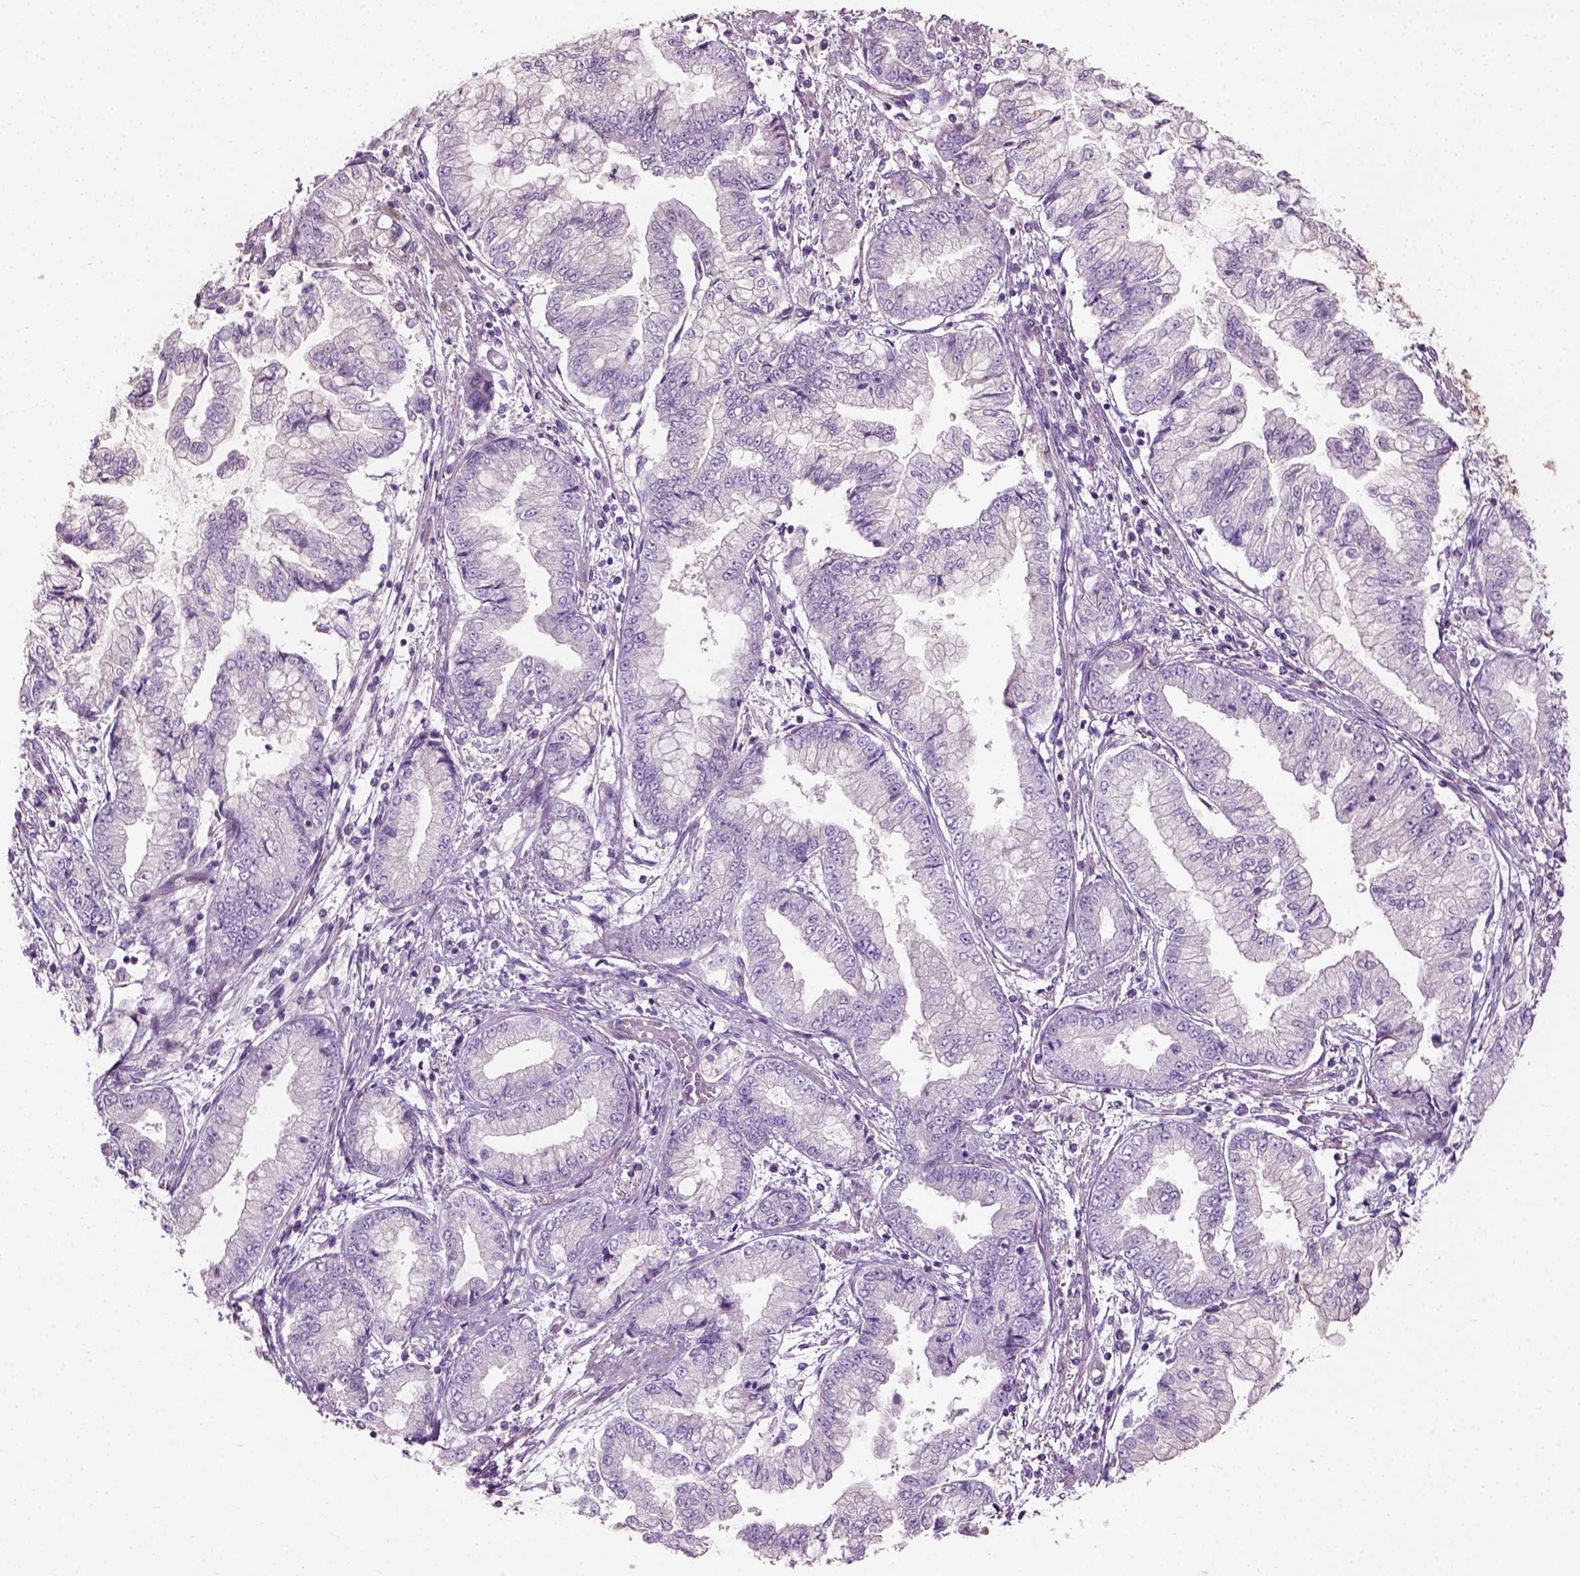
{"staining": {"intensity": "negative", "quantity": "none", "location": "none"}, "tissue": "stomach cancer", "cell_type": "Tumor cells", "image_type": "cancer", "snomed": [{"axis": "morphology", "description": "Adenocarcinoma, NOS"}, {"axis": "topography", "description": "Stomach, upper"}], "caption": "Immunohistochemical staining of human stomach adenocarcinoma reveals no significant expression in tumor cells.", "gene": "PKP3", "patient": {"sex": "female", "age": 74}}